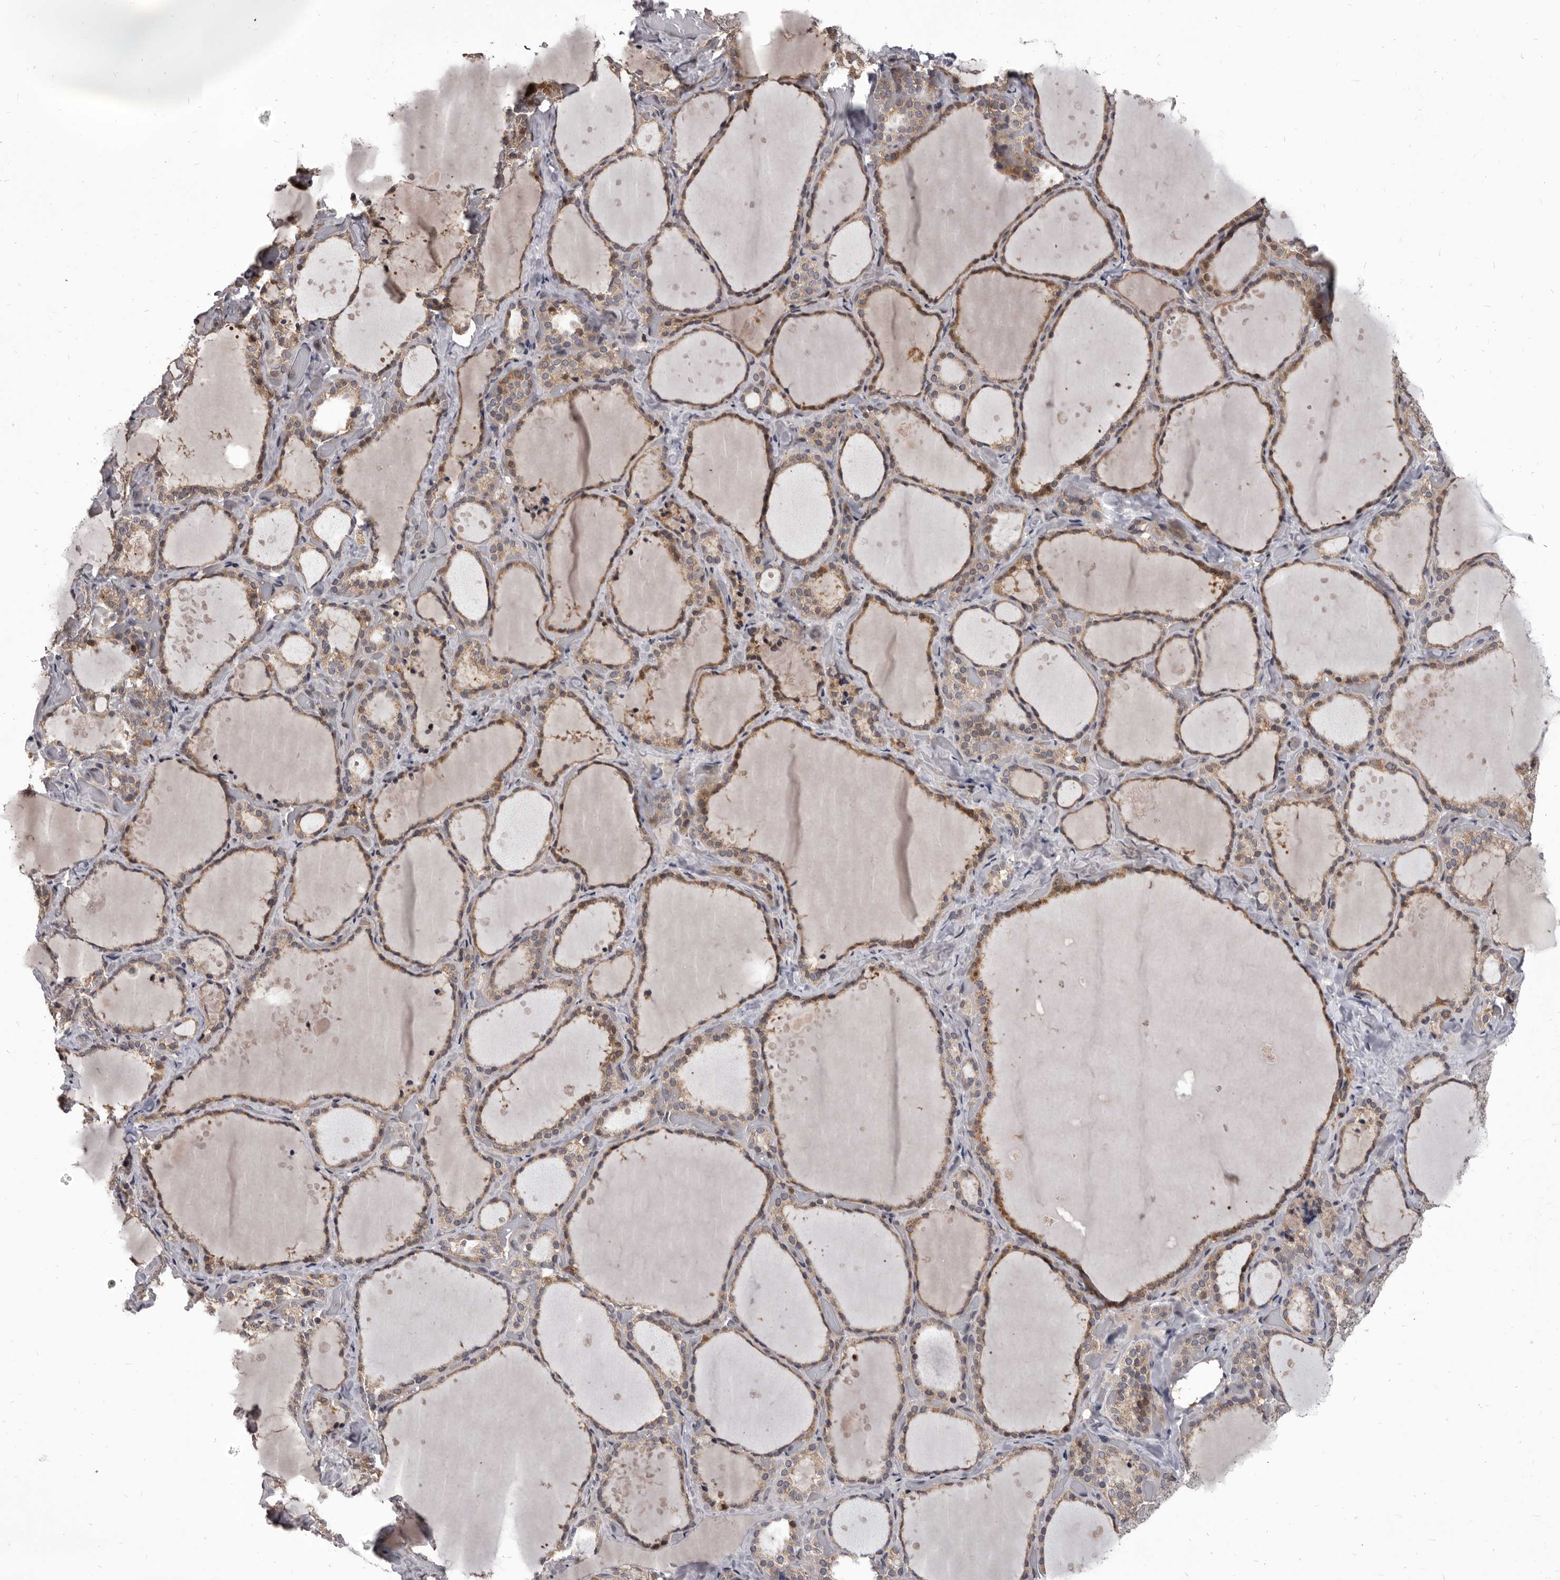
{"staining": {"intensity": "moderate", "quantity": ">75%", "location": "cytoplasmic/membranous"}, "tissue": "thyroid gland", "cell_type": "Glandular cells", "image_type": "normal", "snomed": [{"axis": "morphology", "description": "Normal tissue, NOS"}, {"axis": "topography", "description": "Thyroid gland"}], "caption": "Immunohistochemical staining of benign thyroid gland exhibits >75% levels of moderate cytoplasmic/membranous protein staining in about >75% of glandular cells.", "gene": "MAP3K14", "patient": {"sex": "female", "age": 44}}